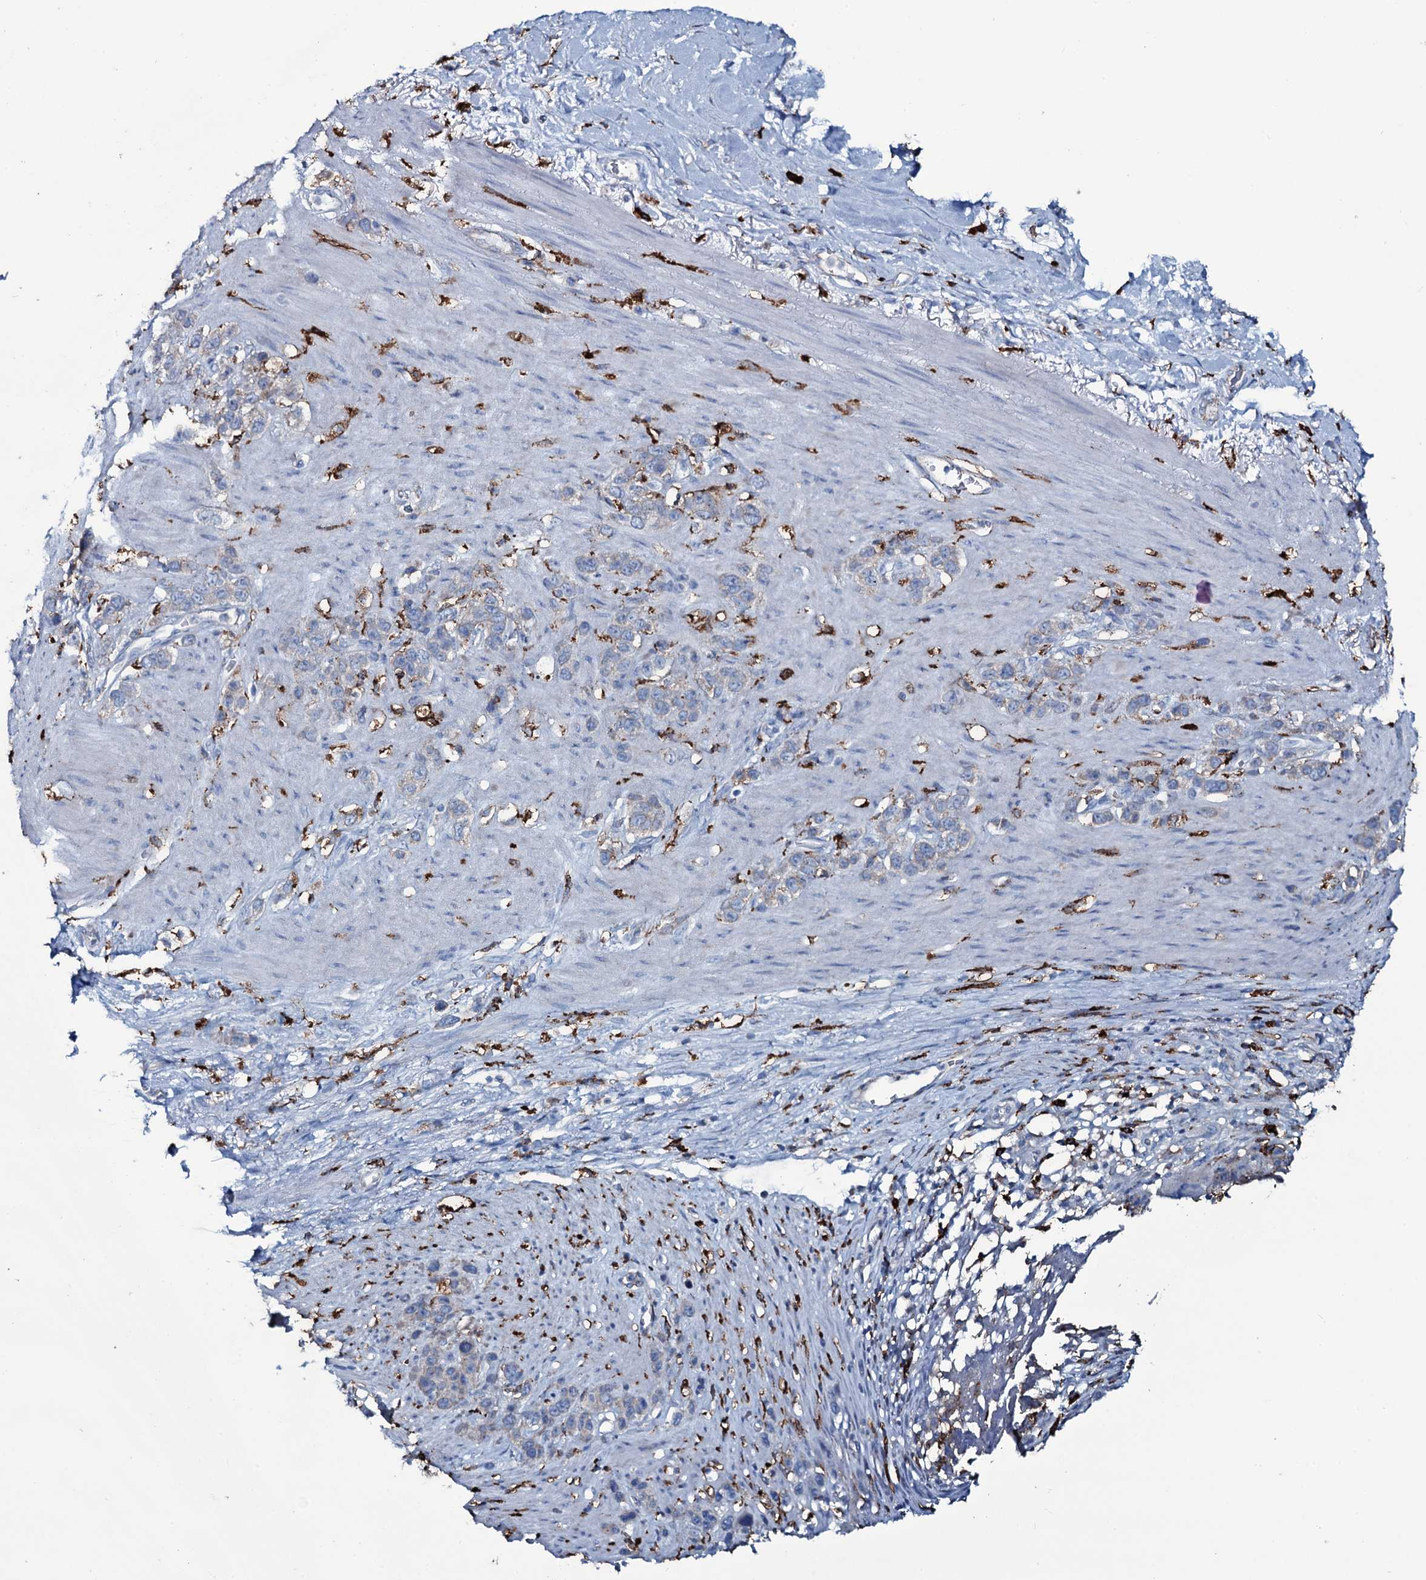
{"staining": {"intensity": "weak", "quantity": "<25%", "location": "cytoplasmic/membranous"}, "tissue": "stomach cancer", "cell_type": "Tumor cells", "image_type": "cancer", "snomed": [{"axis": "morphology", "description": "Adenocarcinoma, NOS"}, {"axis": "morphology", "description": "Adenocarcinoma, High grade"}, {"axis": "topography", "description": "Stomach, upper"}, {"axis": "topography", "description": "Stomach, lower"}], "caption": "Stomach cancer stained for a protein using IHC reveals no staining tumor cells.", "gene": "OSBPL2", "patient": {"sex": "female", "age": 65}}